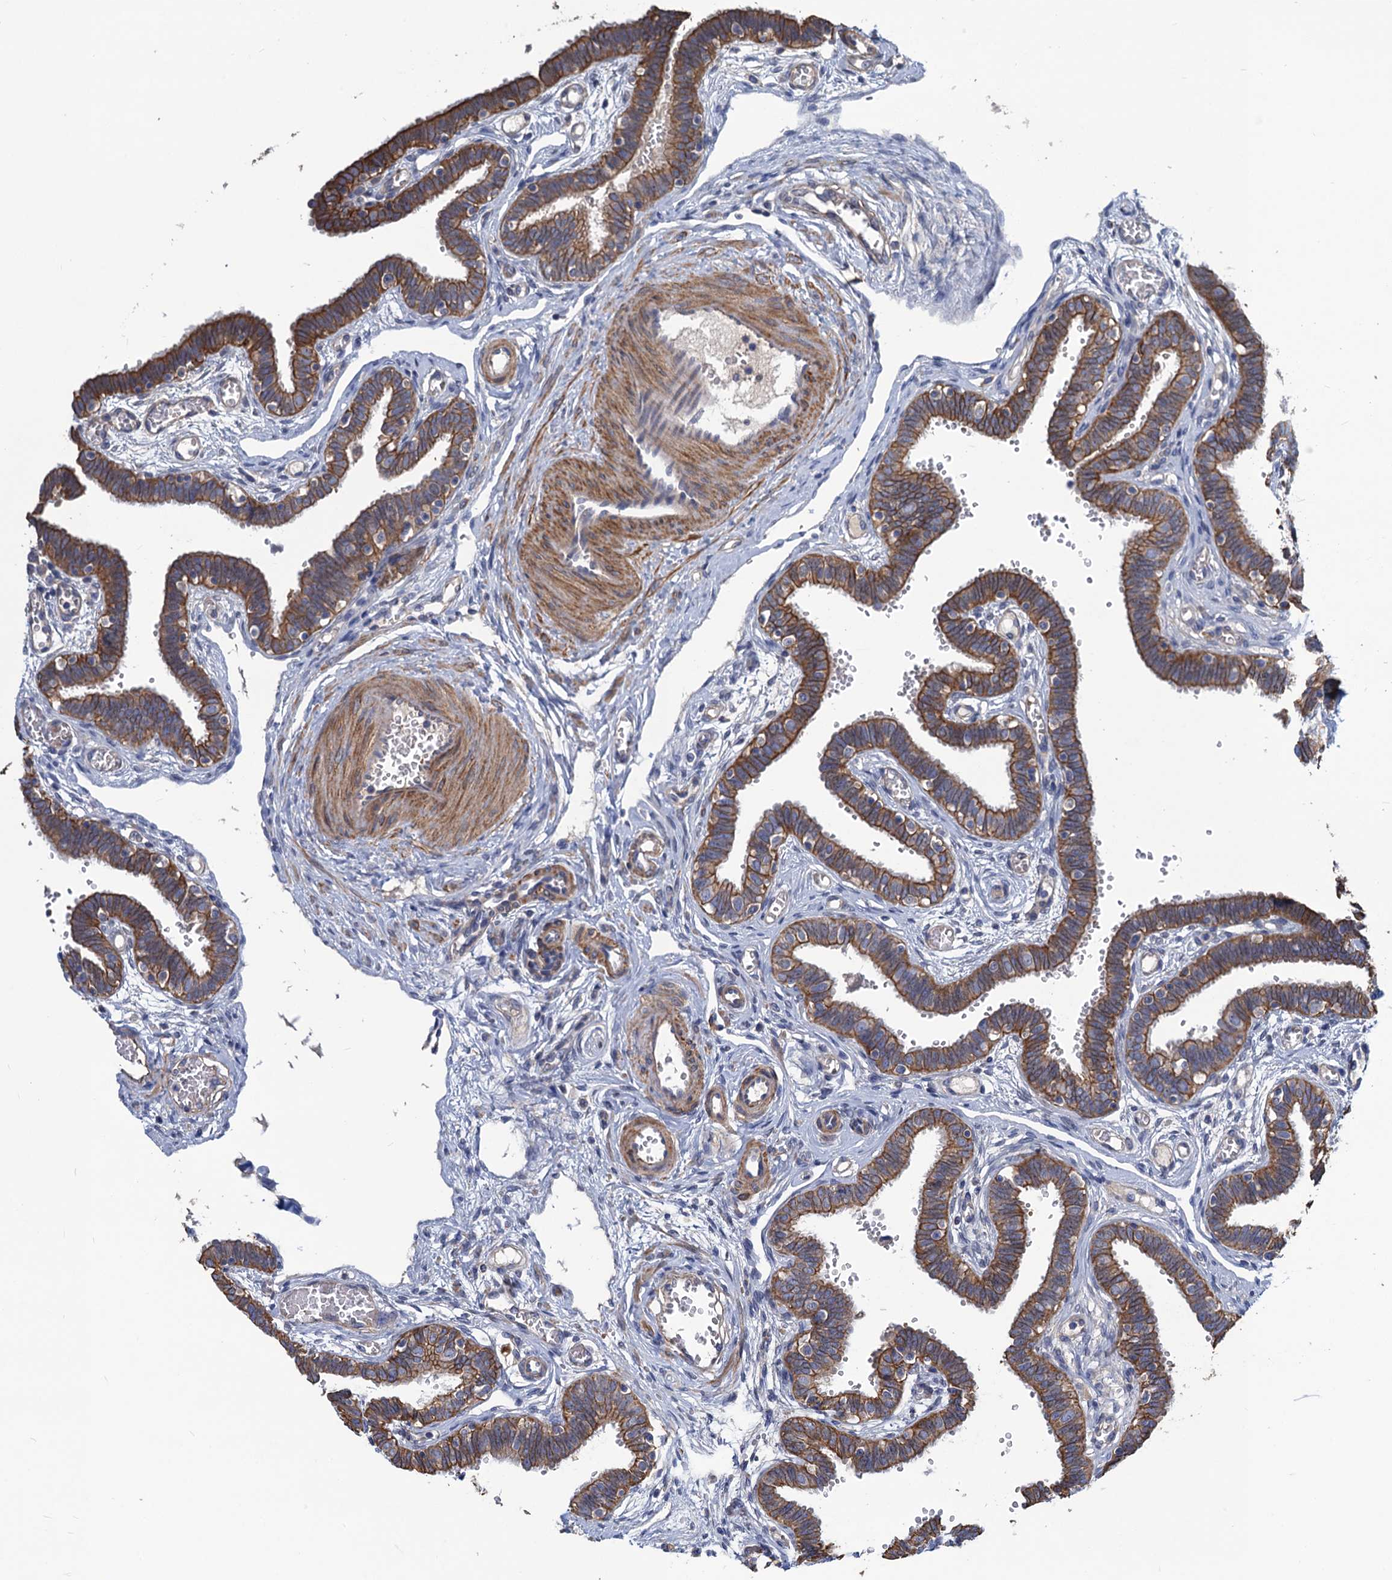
{"staining": {"intensity": "moderate", "quantity": ">75%", "location": "cytoplasmic/membranous"}, "tissue": "fallopian tube", "cell_type": "Glandular cells", "image_type": "normal", "snomed": [{"axis": "morphology", "description": "Normal tissue, NOS"}, {"axis": "topography", "description": "Fallopian tube"}, {"axis": "topography", "description": "Placenta"}], "caption": "High-power microscopy captured an immunohistochemistry (IHC) micrograph of benign fallopian tube, revealing moderate cytoplasmic/membranous staining in about >75% of glandular cells.", "gene": "SMCO3", "patient": {"sex": "female", "age": 32}}